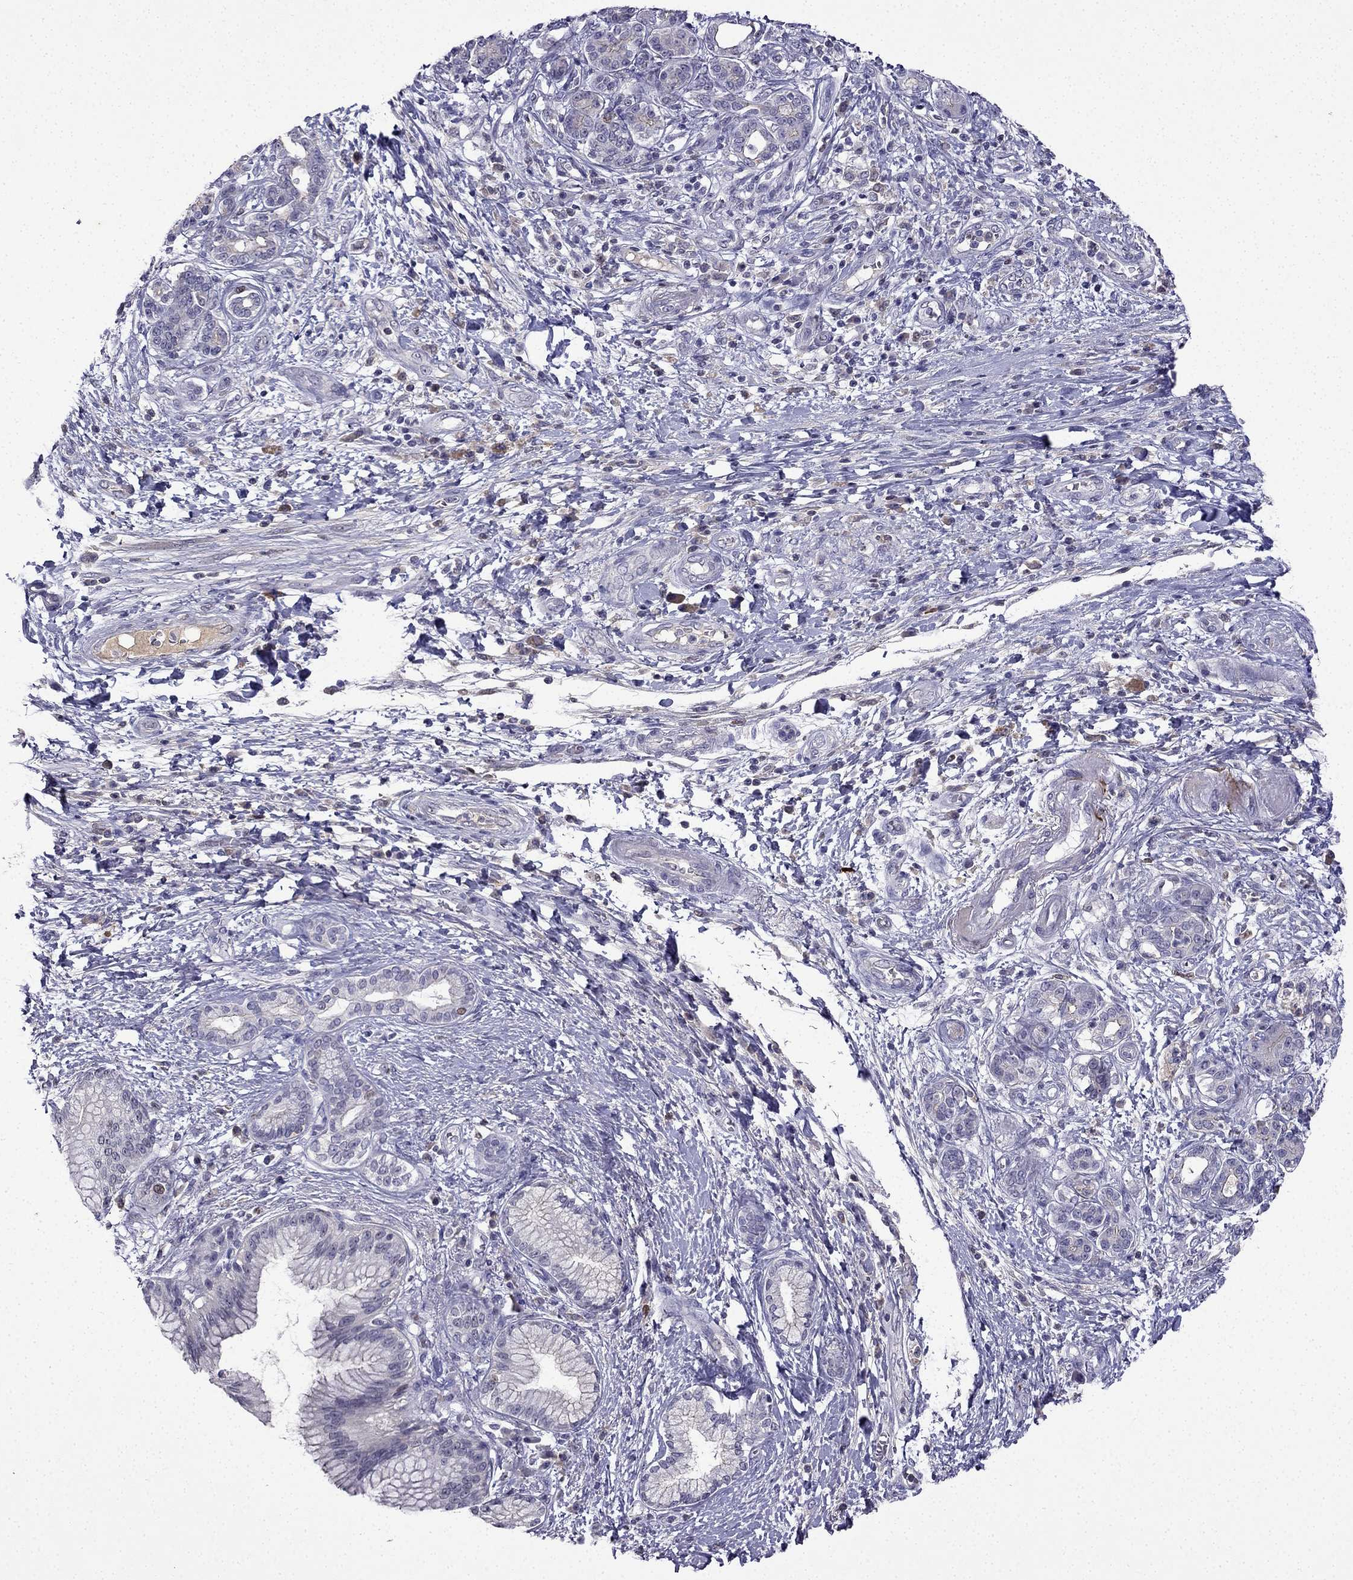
{"staining": {"intensity": "moderate", "quantity": "<25%", "location": "nuclear"}, "tissue": "pancreatic cancer", "cell_type": "Tumor cells", "image_type": "cancer", "snomed": [{"axis": "morphology", "description": "Adenocarcinoma, NOS"}, {"axis": "topography", "description": "Pancreas"}], "caption": "There is low levels of moderate nuclear staining in tumor cells of adenocarcinoma (pancreatic), as demonstrated by immunohistochemical staining (brown color).", "gene": "UHRF1", "patient": {"sex": "female", "age": 73}}